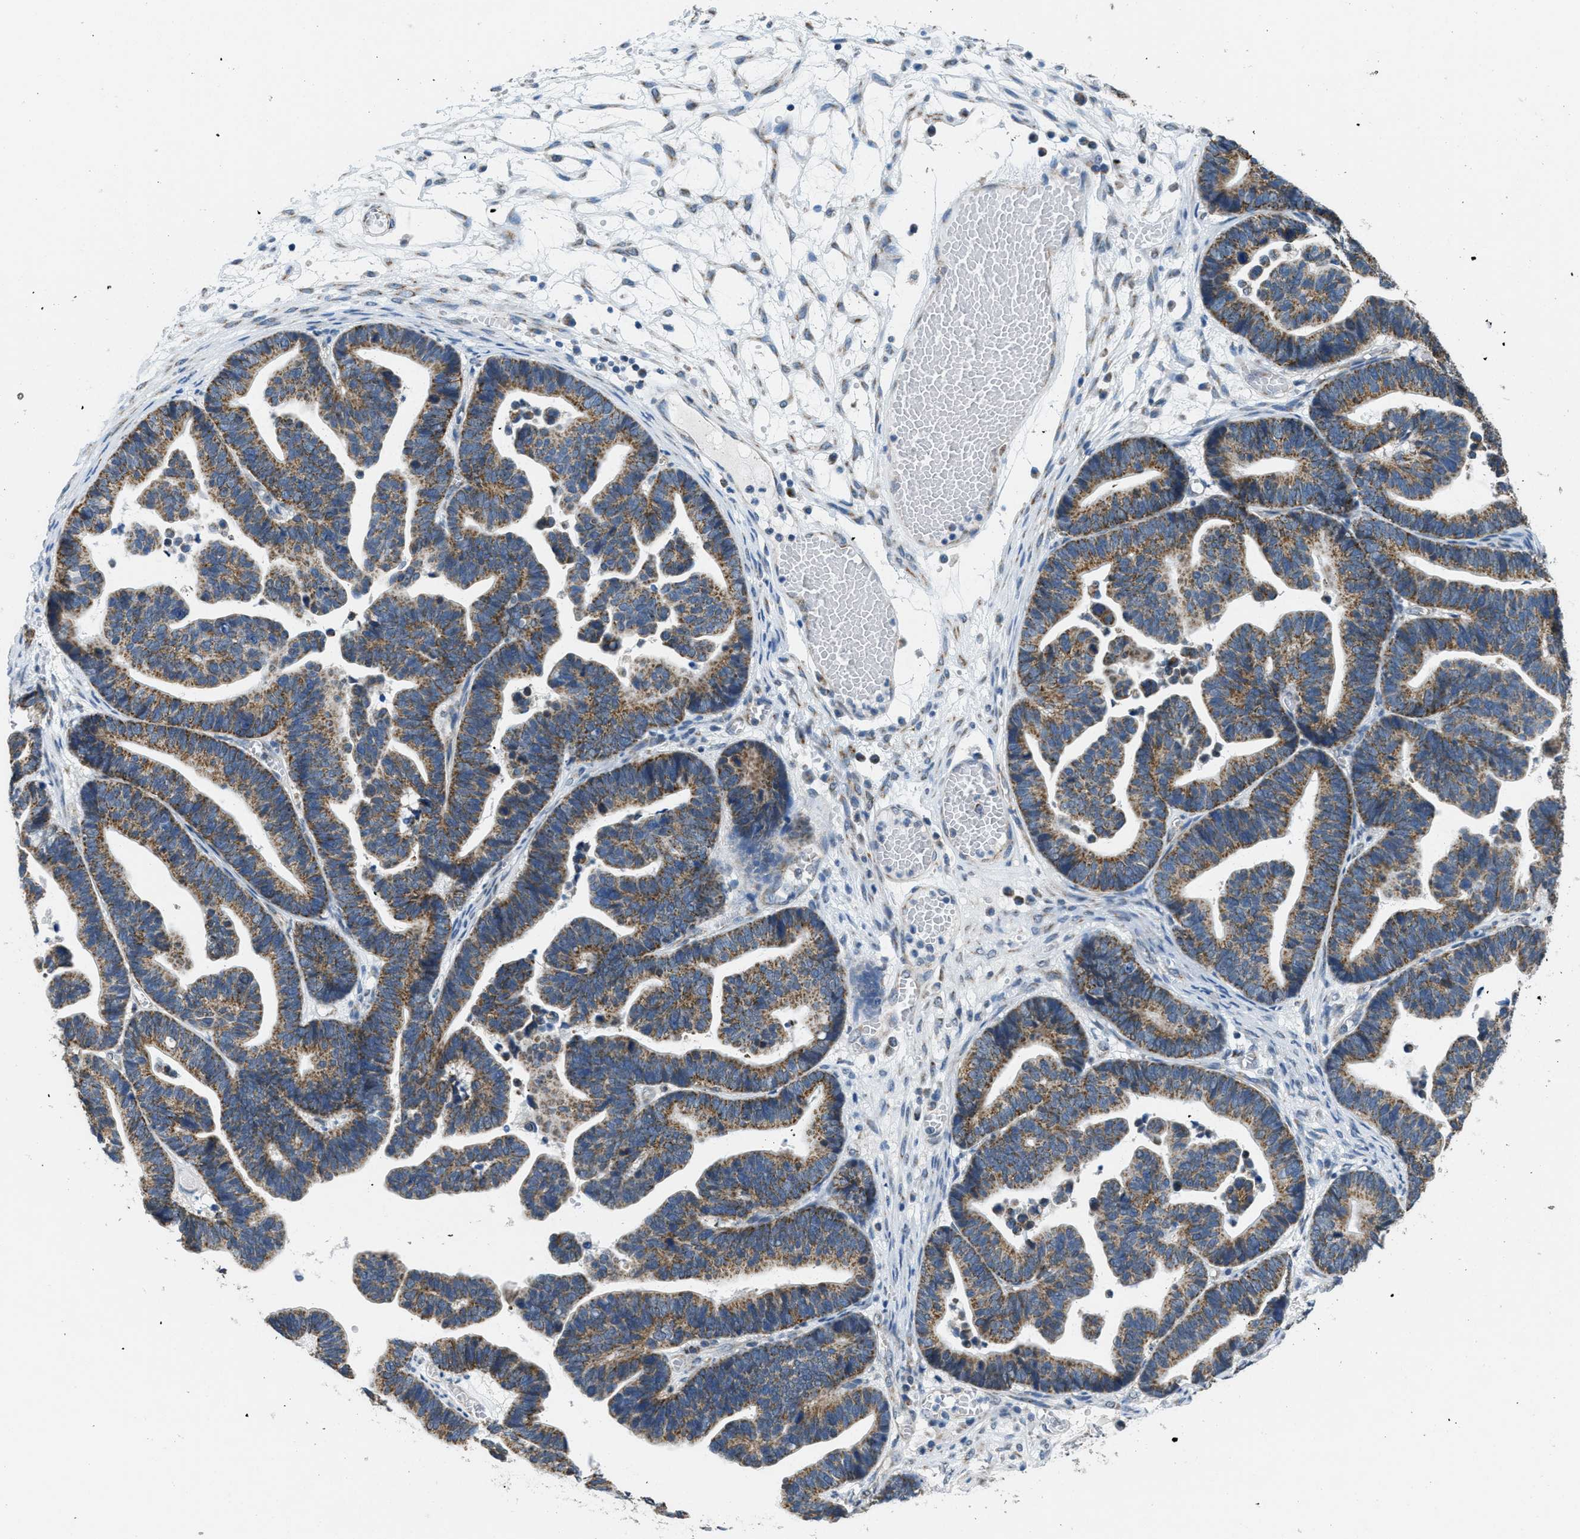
{"staining": {"intensity": "moderate", "quantity": ">75%", "location": "cytoplasmic/membranous"}, "tissue": "ovarian cancer", "cell_type": "Tumor cells", "image_type": "cancer", "snomed": [{"axis": "morphology", "description": "Cystadenocarcinoma, serous, NOS"}, {"axis": "topography", "description": "Ovary"}], "caption": "Immunohistochemical staining of human ovarian serous cystadenocarcinoma demonstrates medium levels of moderate cytoplasmic/membranous positivity in about >75% of tumor cells.", "gene": "TOMM70", "patient": {"sex": "female", "age": 56}}